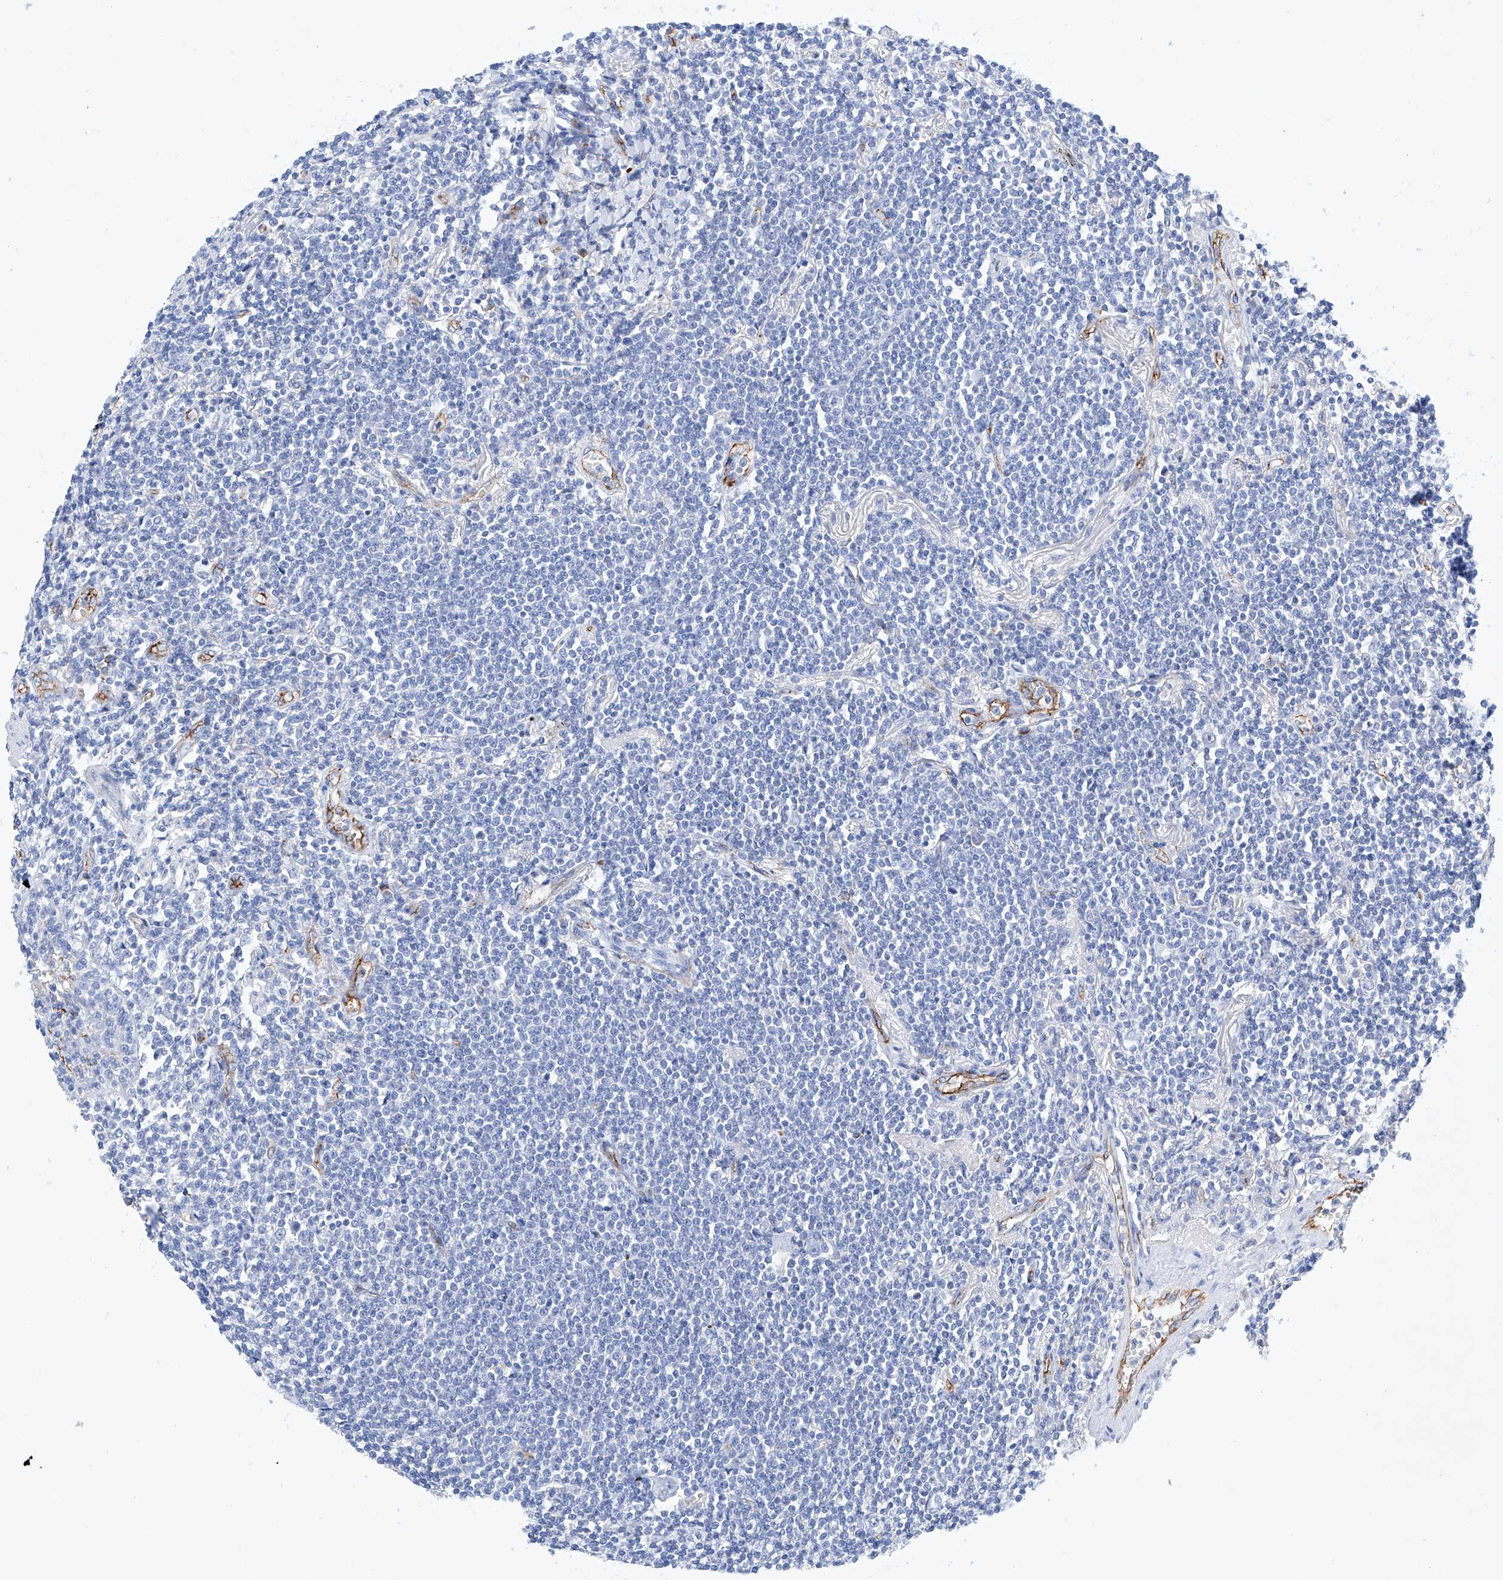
{"staining": {"intensity": "negative", "quantity": "none", "location": "none"}, "tissue": "lymphoma", "cell_type": "Tumor cells", "image_type": "cancer", "snomed": [{"axis": "morphology", "description": "Malignant lymphoma, non-Hodgkin's type, Low grade"}, {"axis": "topography", "description": "Lung"}], "caption": "This image is of malignant lymphoma, non-Hodgkin's type (low-grade) stained with IHC to label a protein in brown with the nuclei are counter-stained blue. There is no staining in tumor cells.", "gene": "ETV7", "patient": {"sex": "female", "age": 71}}